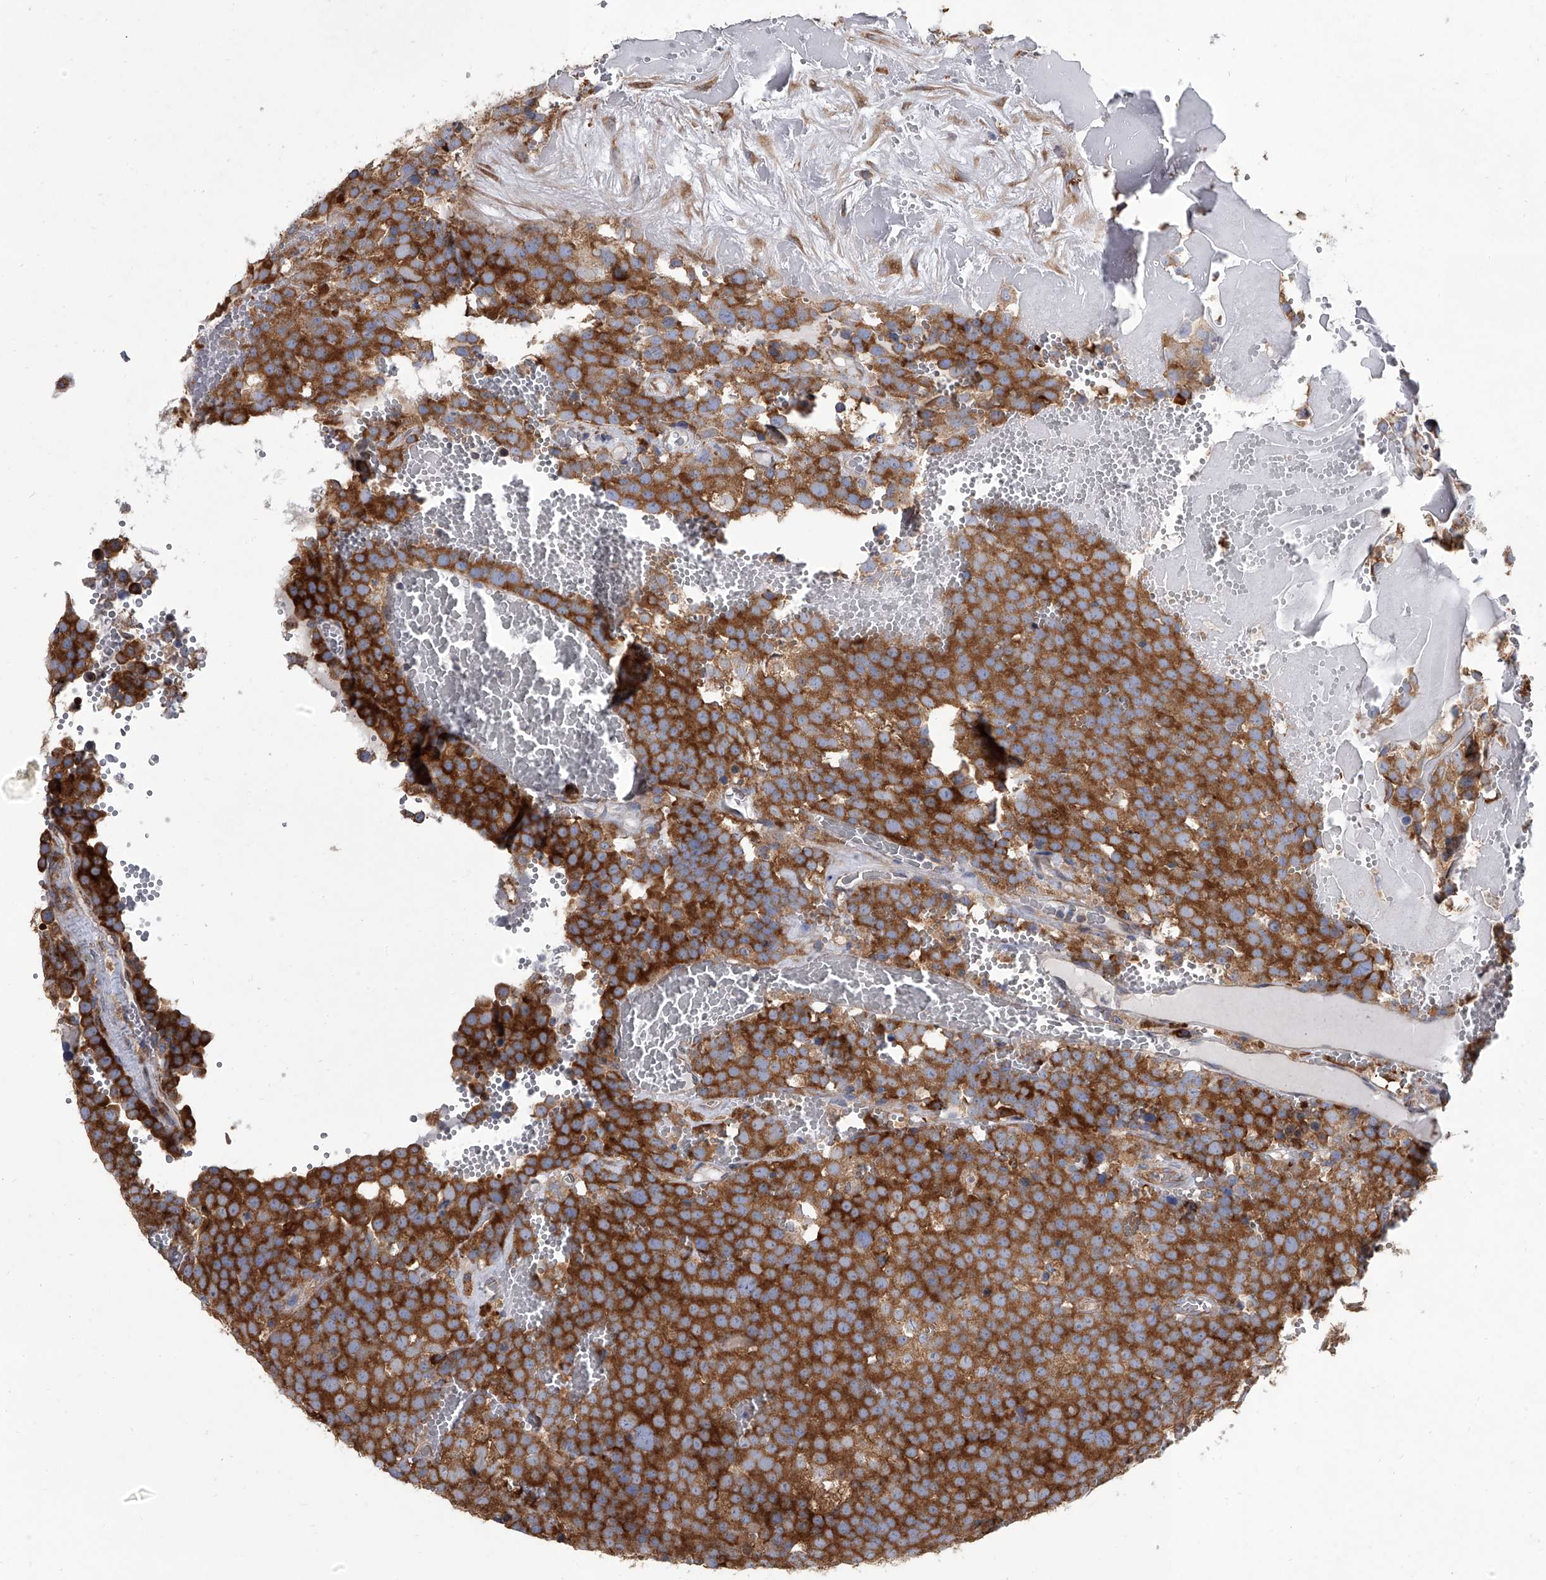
{"staining": {"intensity": "strong", "quantity": ">75%", "location": "cytoplasmic/membranous"}, "tissue": "testis cancer", "cell_type": "Tumor cells", "image_type": "cancer", "snomed": [{"axis": "morphology", "description": "Seminoma, NOS"}, {"axis": "topography", "description": "Testis"}], "caption": "Strong cytoplasmic/membranous staining is appreciated in about >75% of tumor cells in testis seminoma.", "gene": "EIF2S2", "patient": {"sex": "male", "age": 71}}